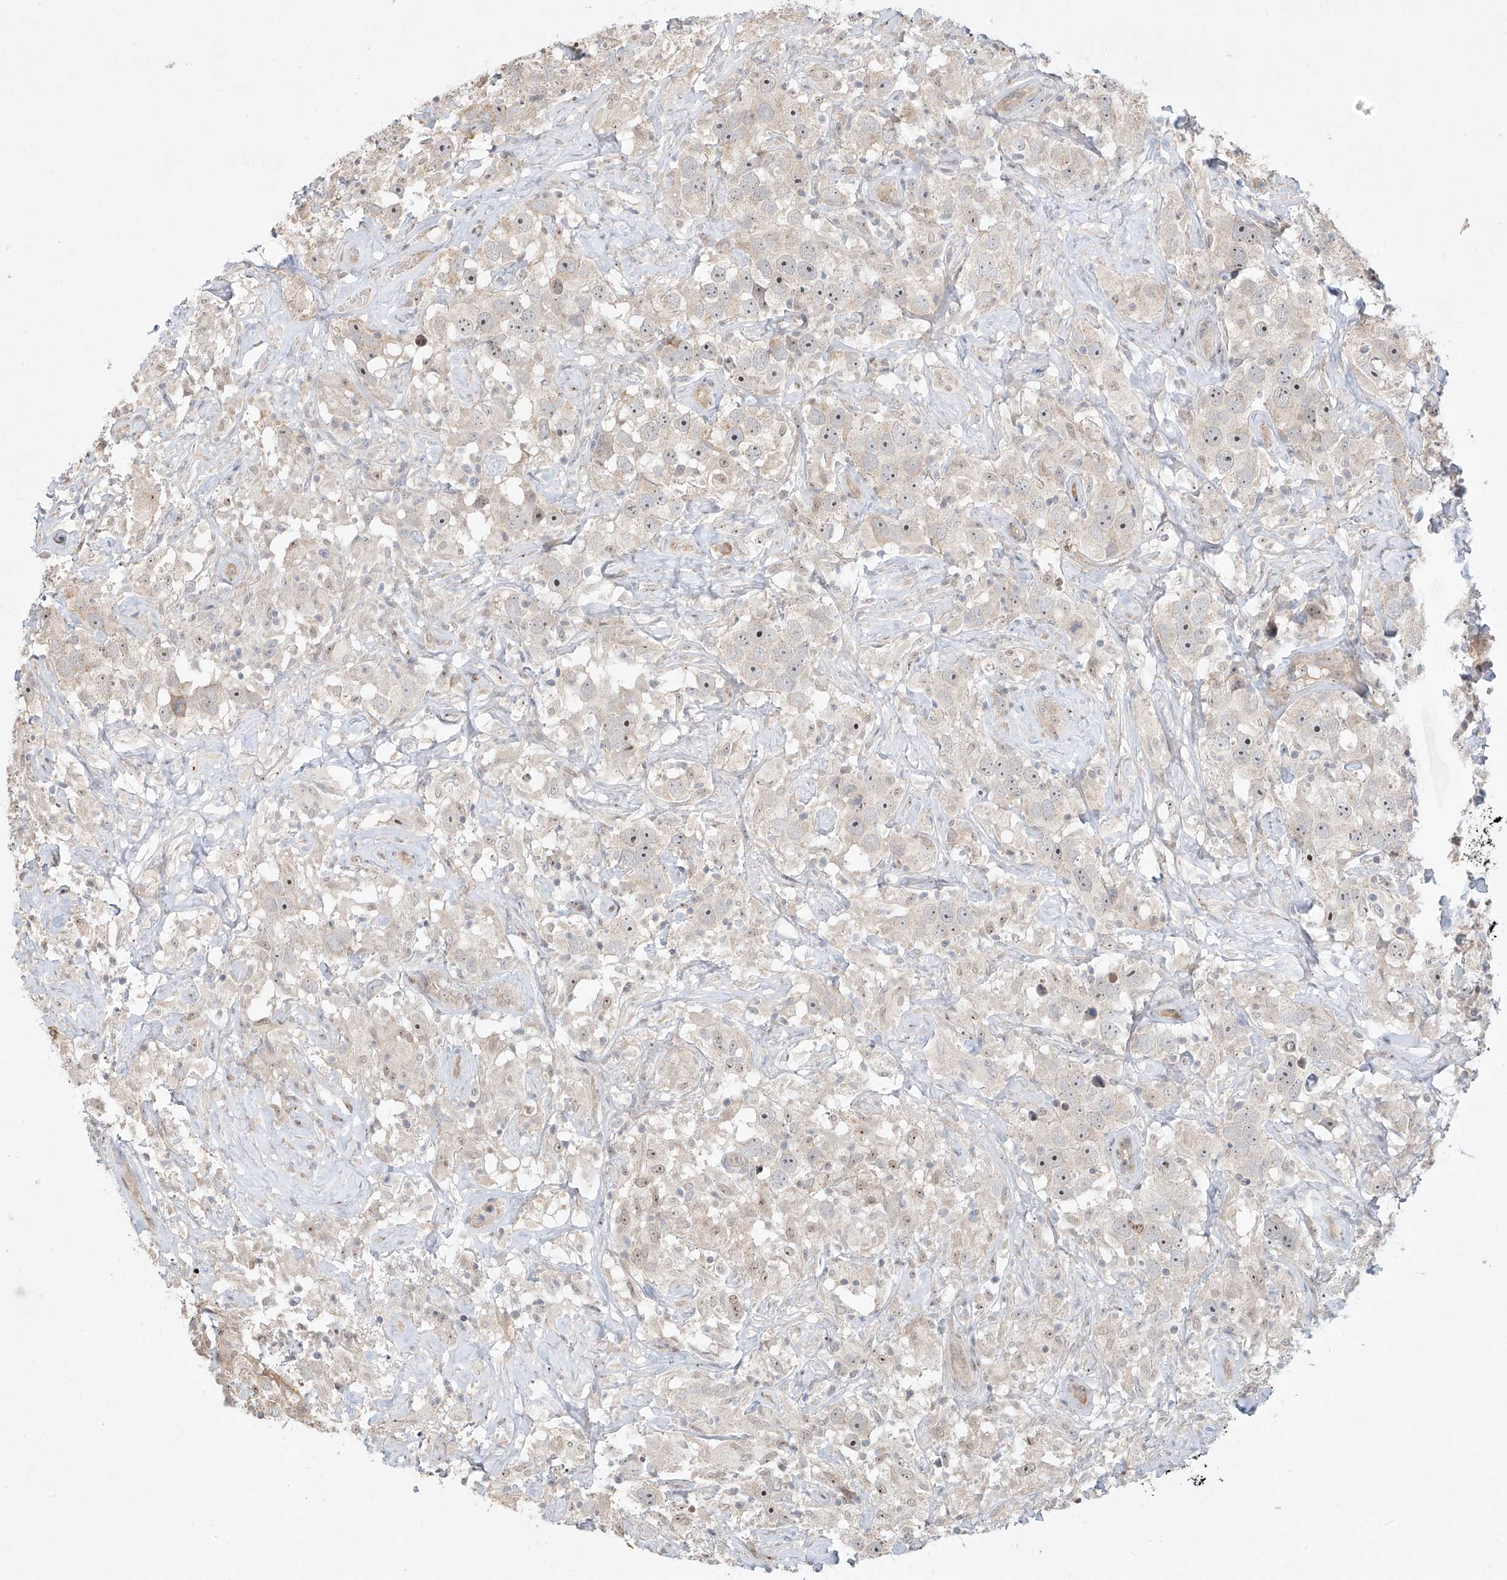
{"staining": {"intensity": "moderate", "quantity": "<25%", "location": "nuclear"}, "tissue": "testis cancer", "cell_type": "Tumor cells", "image_type": "cancer", "snomed": [{"axis": "morphology", "description": "Seminoma, NOS"}, {"axis": "topography", "description": "Testis"}], "caption": "Protein expression analysis of human testis cancer (seminoma) reveals moderate nuclear staining in approximately <25% of tumor cells.", "gene": "TASP1", "patient": {"sex": "male", "age": 49}}